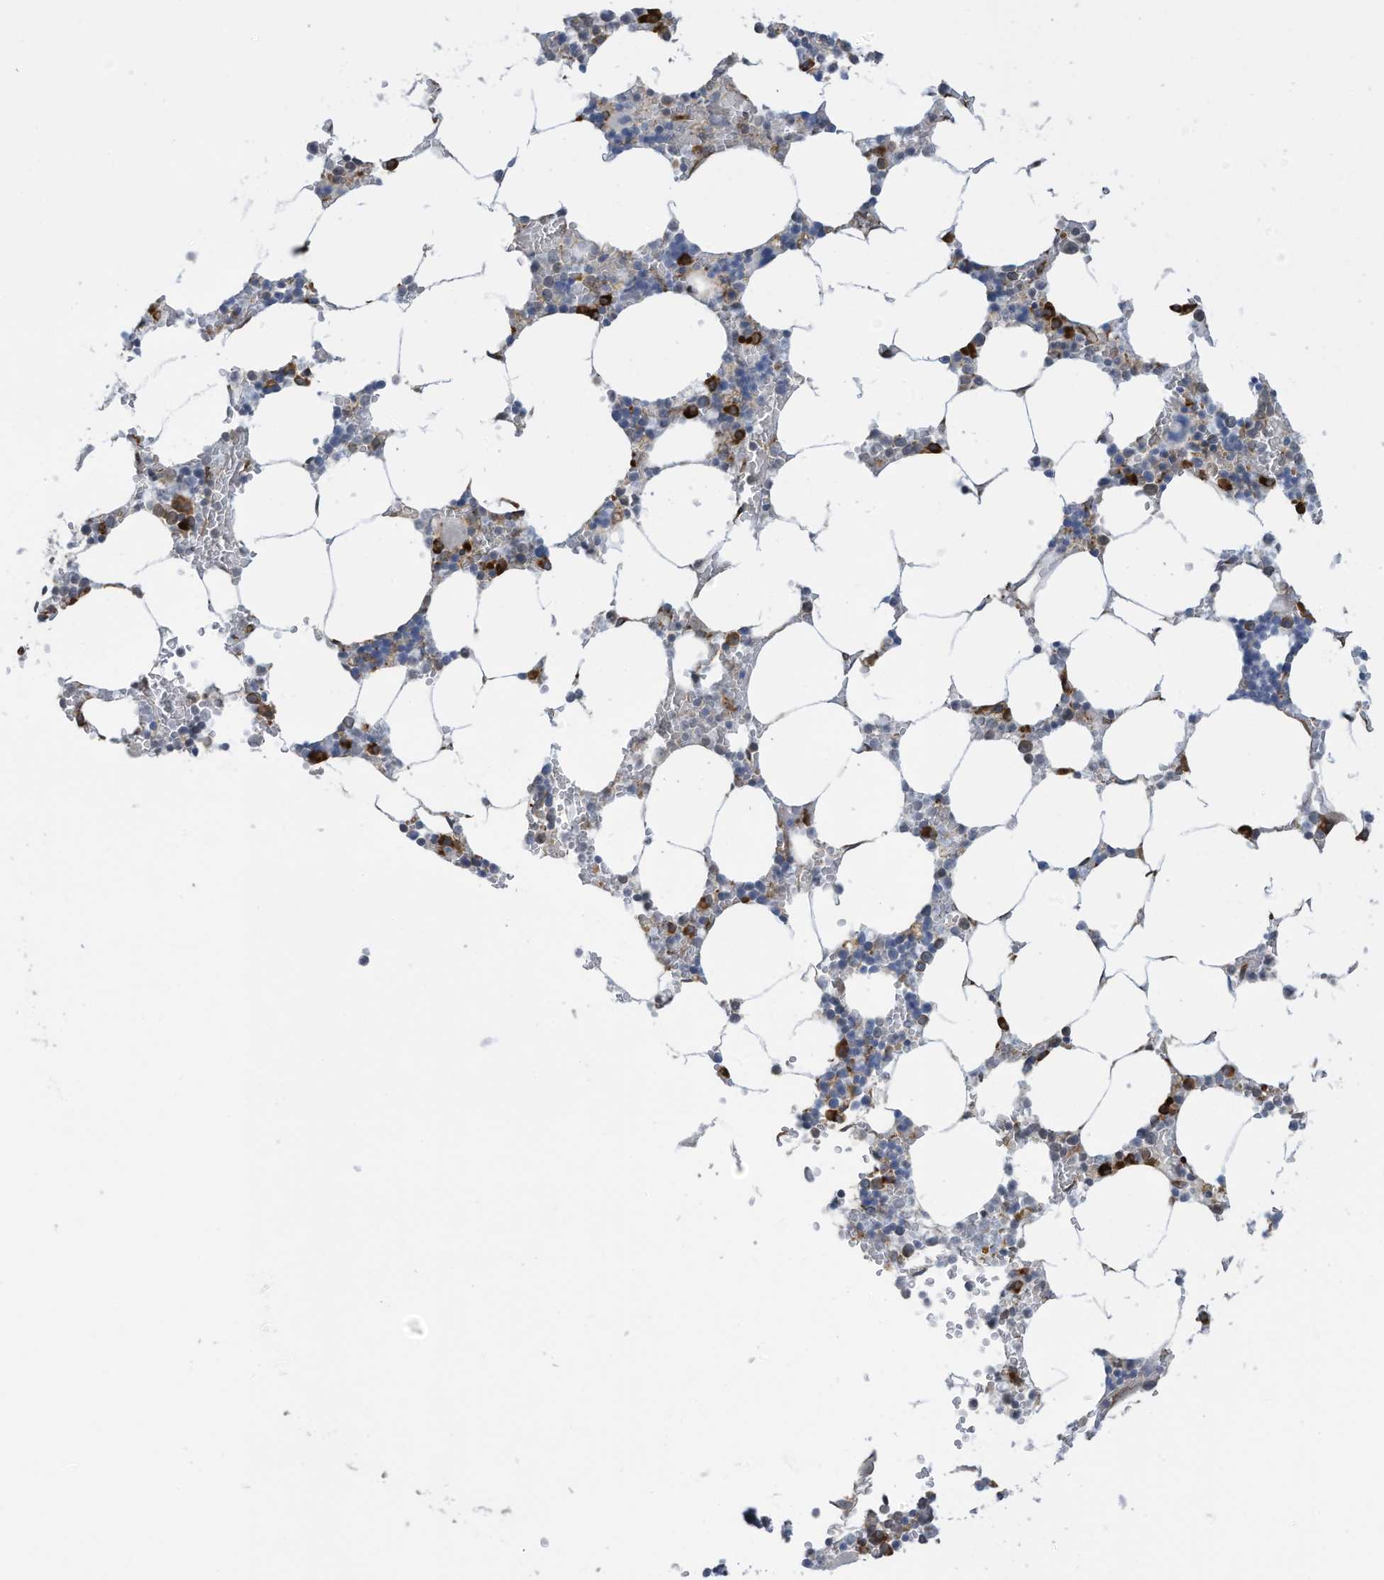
{"staining": {"intensity": "strong", "quantity": "<25%", "location": "cytoplasmic/membranous"}, "tissue": "bone marrow", "cell_type": "Hematopoietic cells", "image_type": "normal", "snomed": [{"axis": "morphology", "description": "Normal tissue, NOS"}, {"axis": "topography", "description": "Bone marrow"}], "caption": "Brown immunohistochemical staining in normal bone marrow shows strong cytoplasmic/membranous expression in approximately <25% of hematopoietic cells.", "gene": "ZBTB45", "patient": {"sex": "male", "age": 70}}